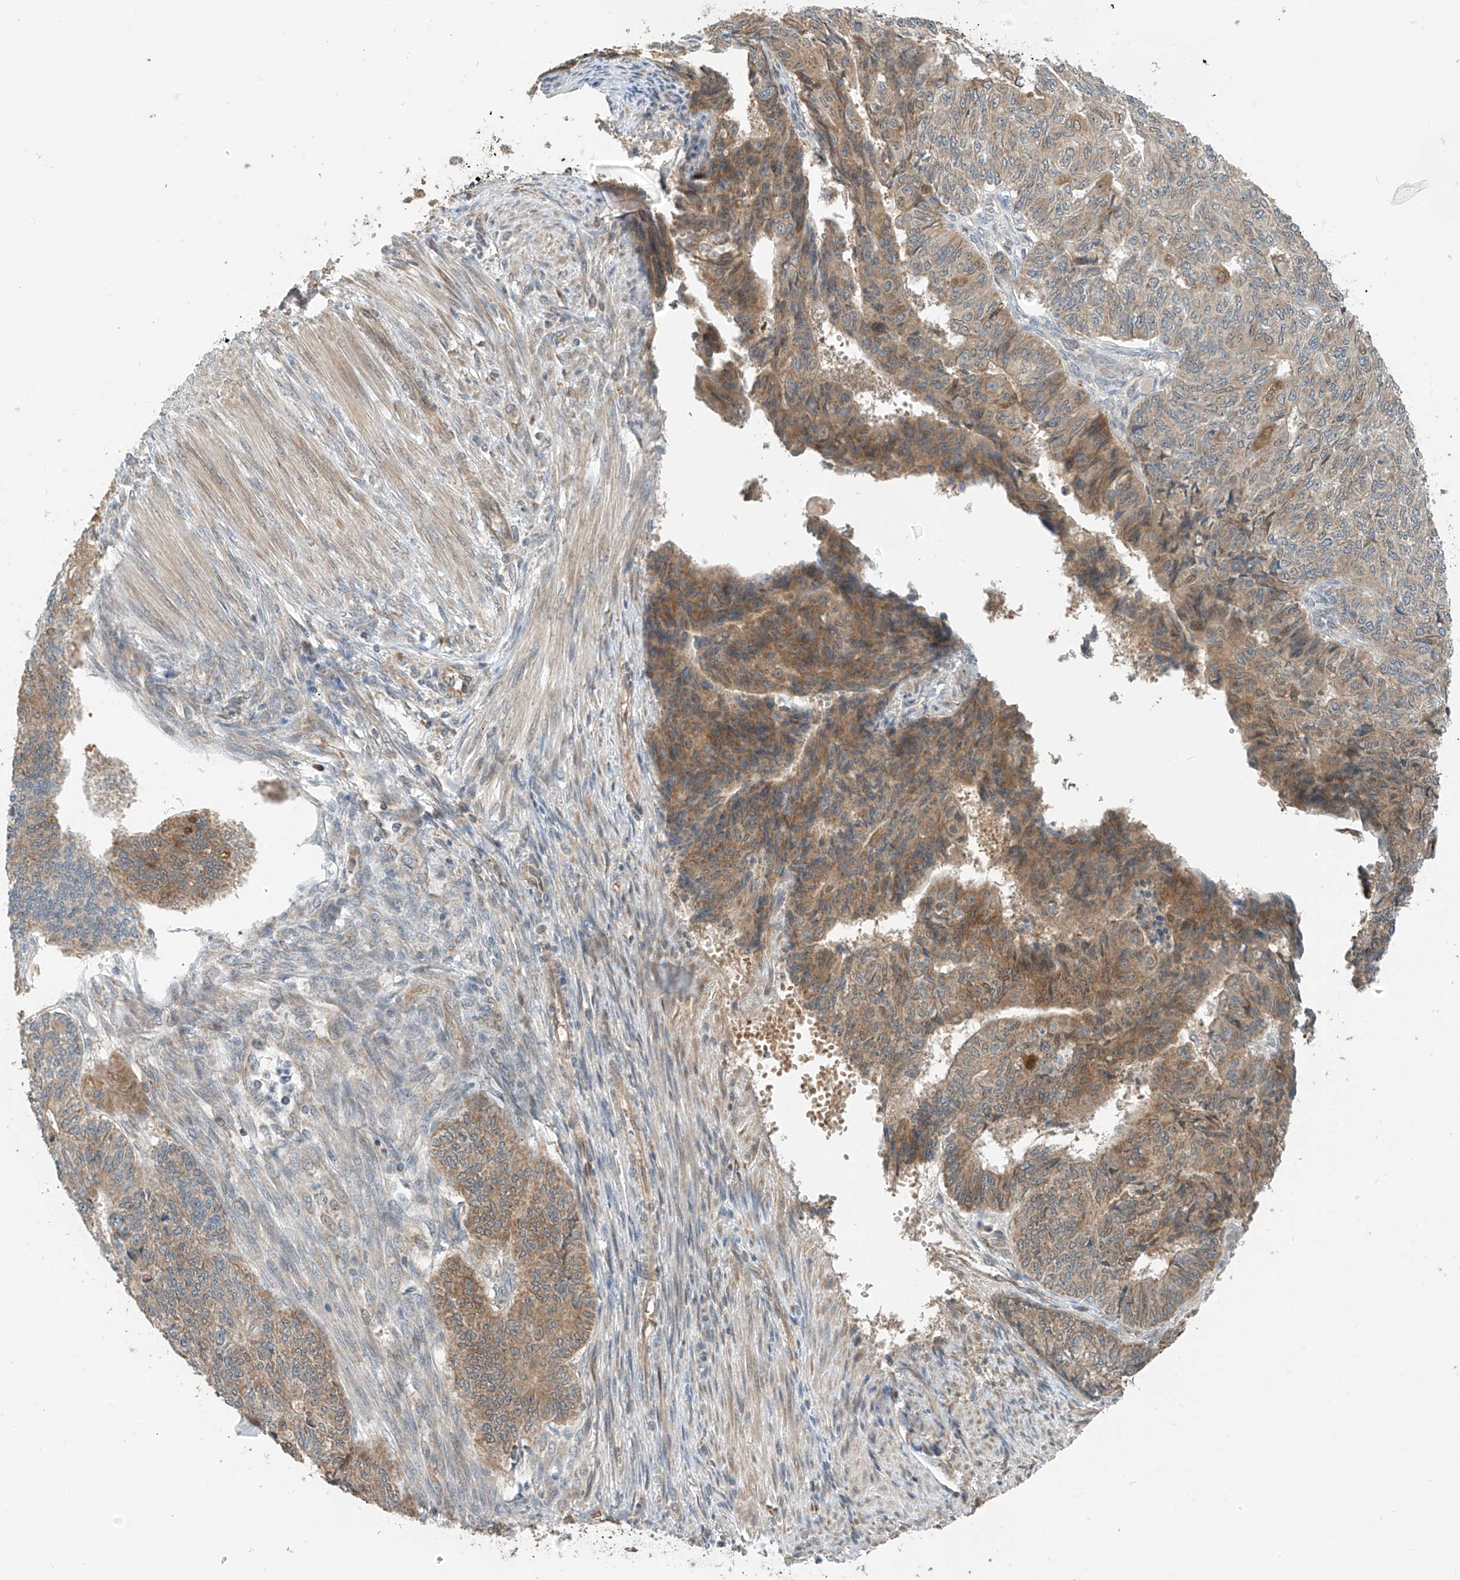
{"staining": {"intensity": "moderate", "quantity": ">75%", "location": "cytoplasmic/membranous"}, "tissue": "endometrial cancer", "cell_type": "Tumor cells", "image_type": "cancer", "snomed": [{"axis": "morphology", "description": "Adenocarcinoma, NOS"}, {"axis": "topography", "description": "Endometrium"}], "caption": "Endometrial cancer (adenocarcinoma) stained for a protein (brown) demonstrates moderate cytoplasmic/membranous positive expression in approximately >75% of tumor cells.", "gene": "PPA2", "patient": {"sex": "female", "age": 32}}